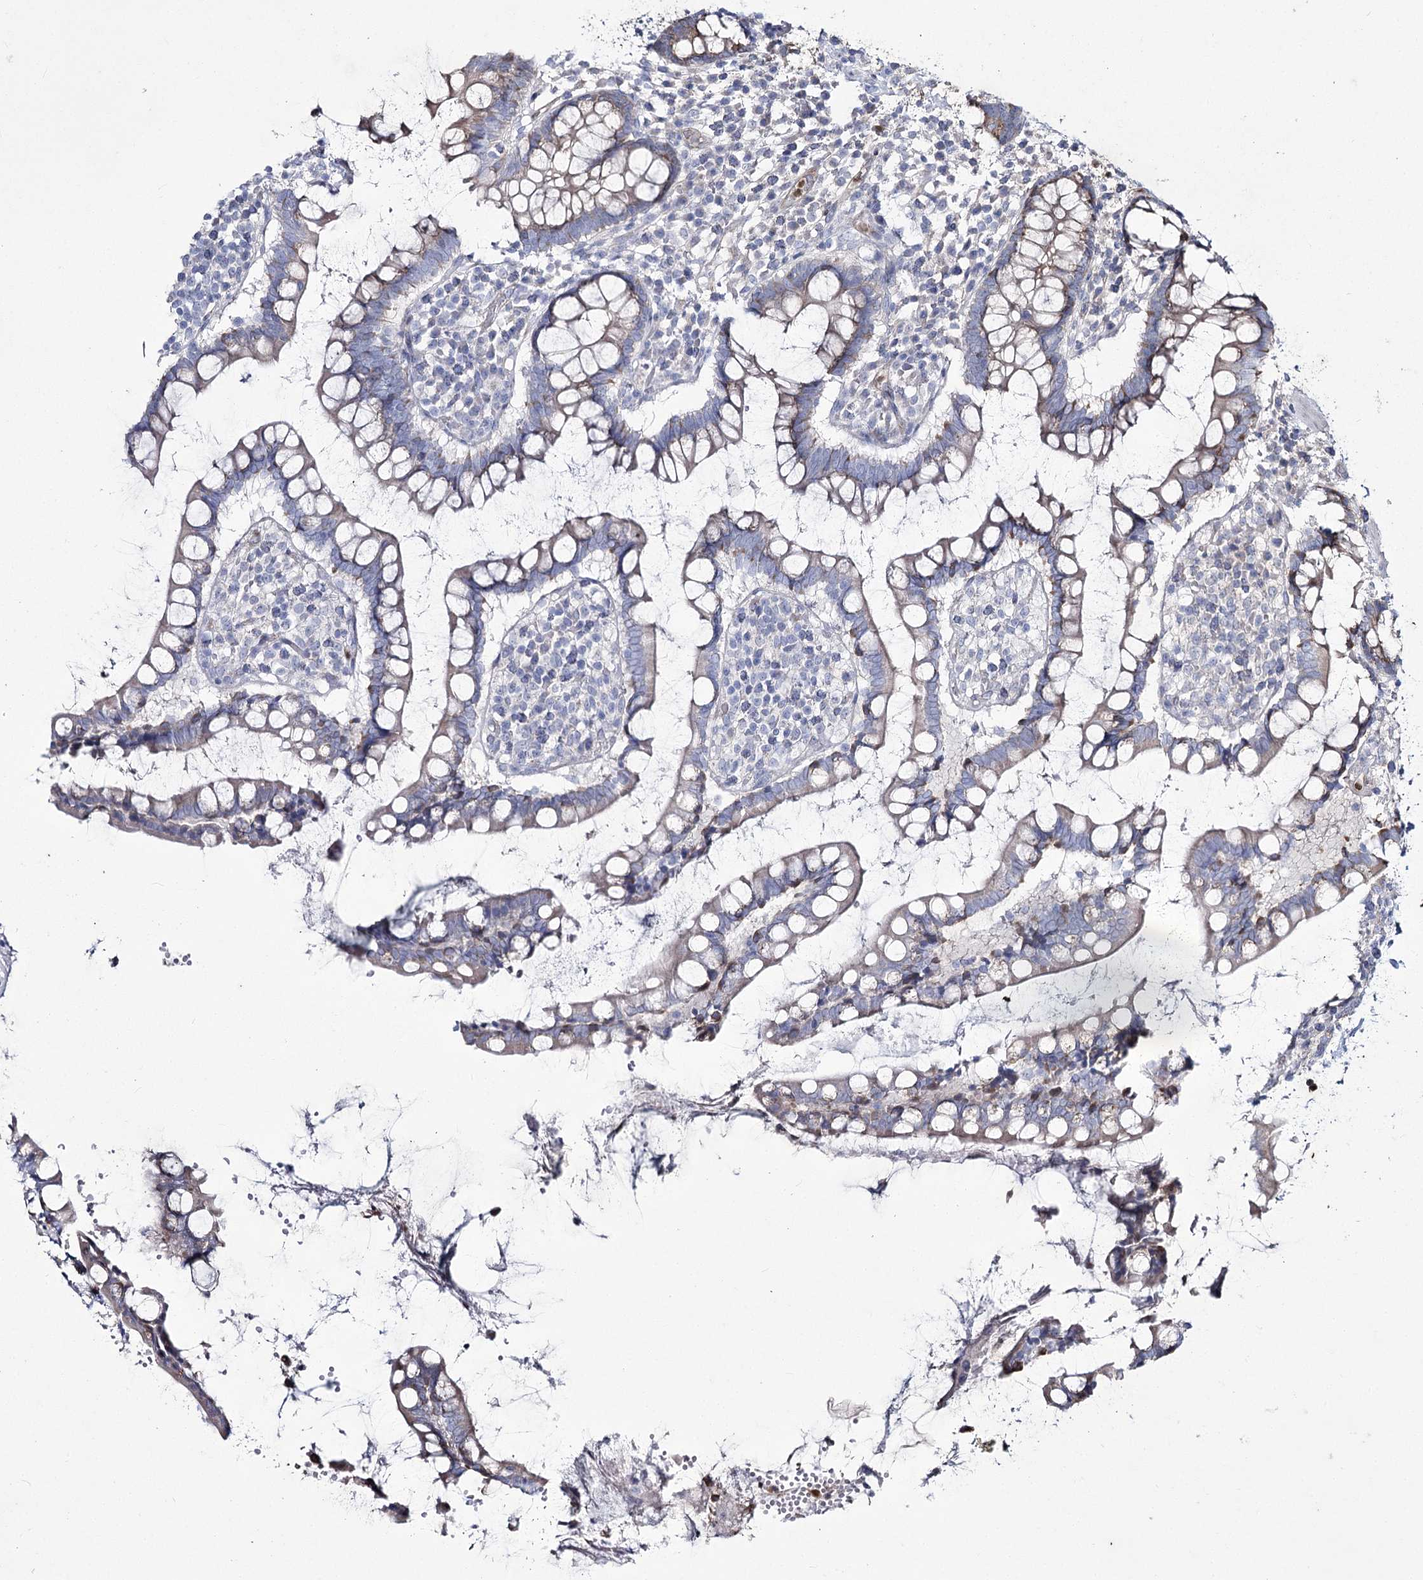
{"staining": {"intensity": "negative", "quantity": "none", "location": "none"}, "tissue": "colon", "cell_type": "Endothelial cells", "image_type": "normal", "snomed": [{"axis": "morphology", "description": "Normal tissue, NOS"}, {"axis": "topography", "description": "Colon"}], "caption": "IHC photomicrograph of normal colon stained for a protein (brown), which demonstrates no staining in endothelial cells.", "gene": "ME3", "patient": {"sex": "female", "age": 79}}